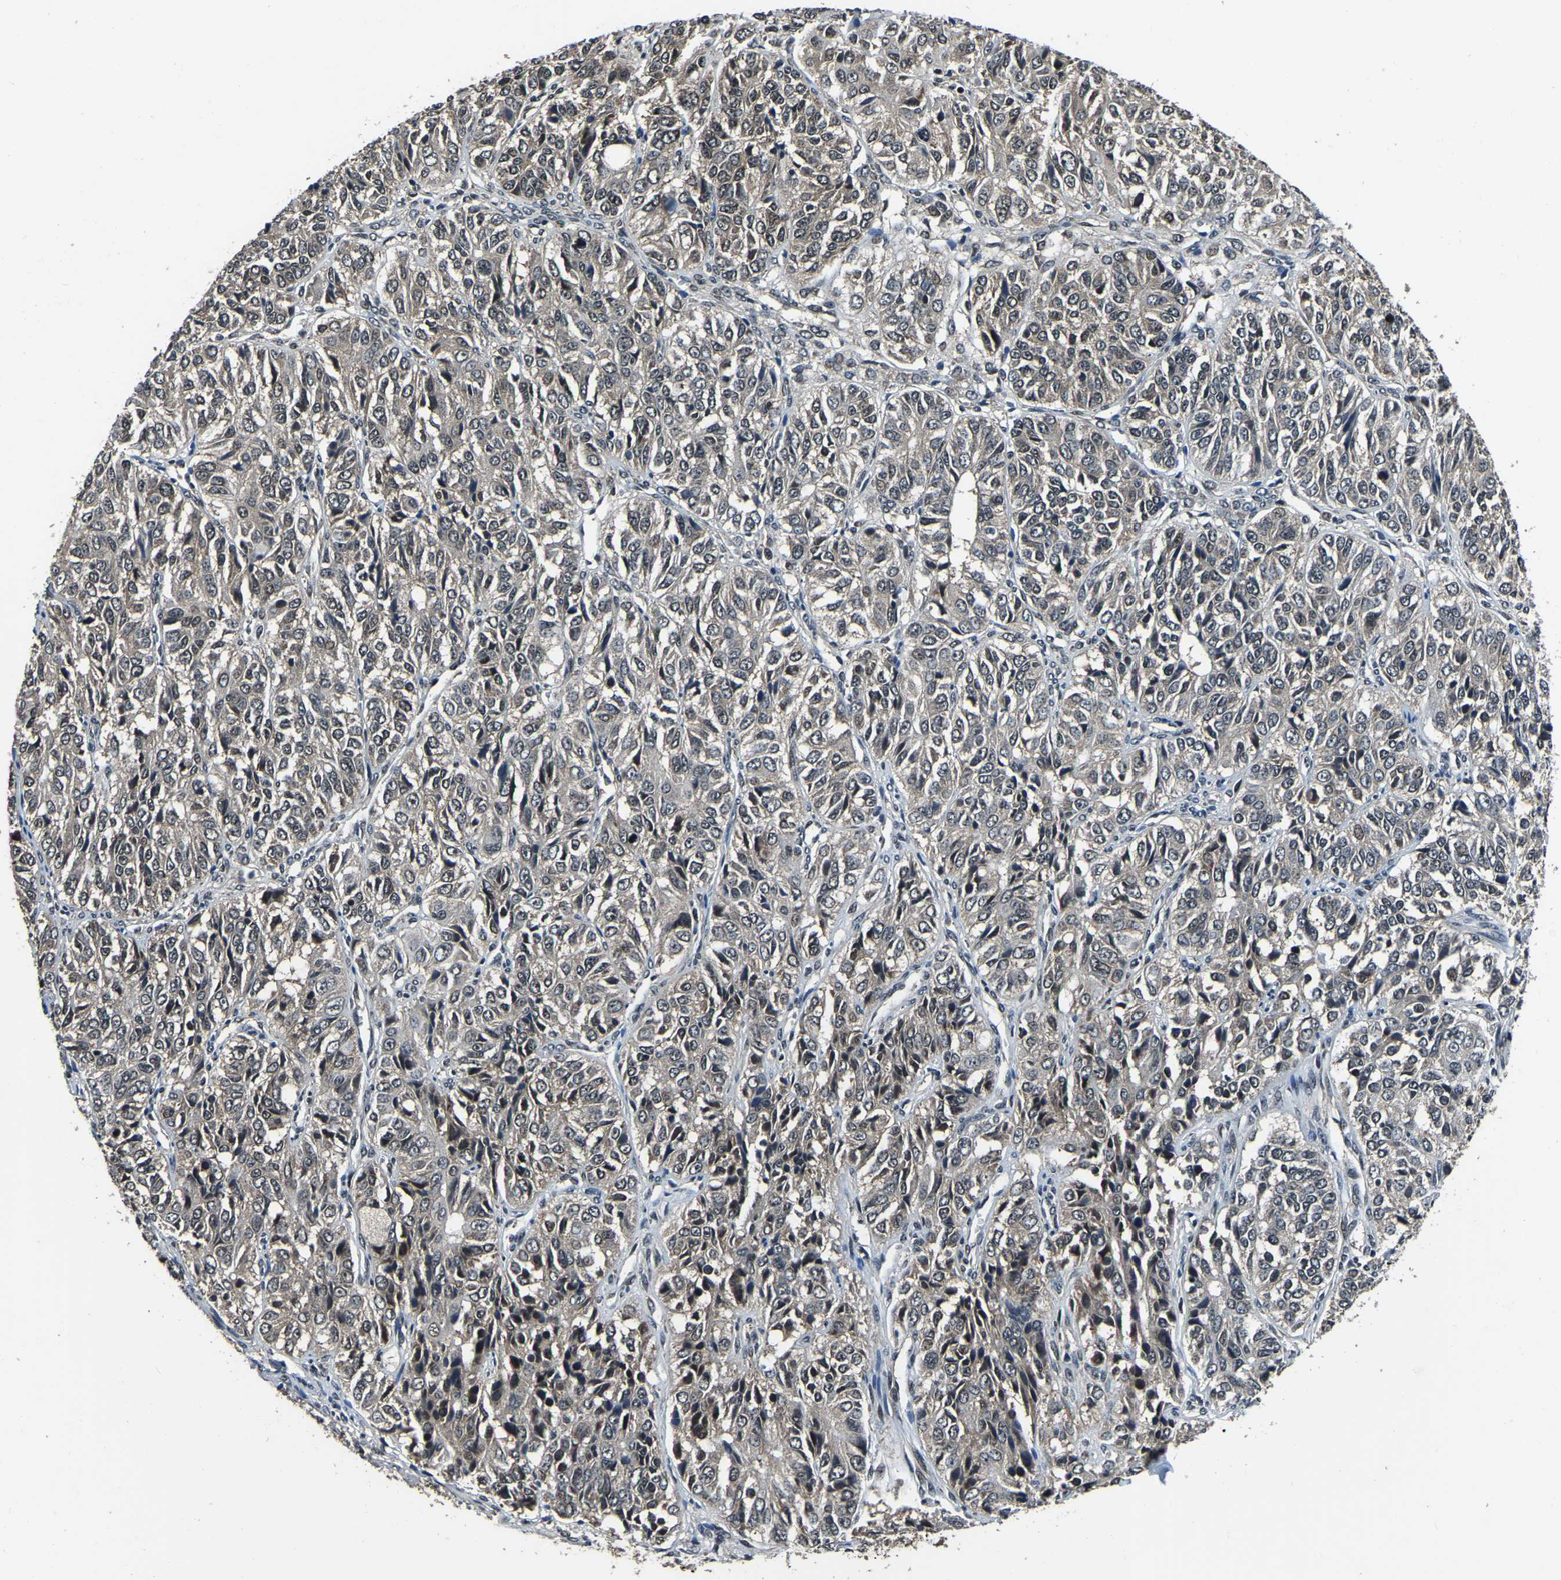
{"staining": {"intensity": "weak", "quantity": "<25%", "location": "cytoplasmic/membranous,nuclear"}, "tissue": "ovarian cancer", "cell_type": "Tumor cells", "image_type": "cancer", "snomed": [{"axis": "morphology", "description": "Carcinoma, endometroid"}, {"axis": "topography", "description": "Ovary"}], "caption": "DAB (3,3'-diaminobenzidine) immunohistochemical staining of human ovarian cancer (endometroid carcinoma) demonstrates no significant expression in tumor cells.", "gene": "ANKIB1", "patient": {"sex": "female", "age": 51}}